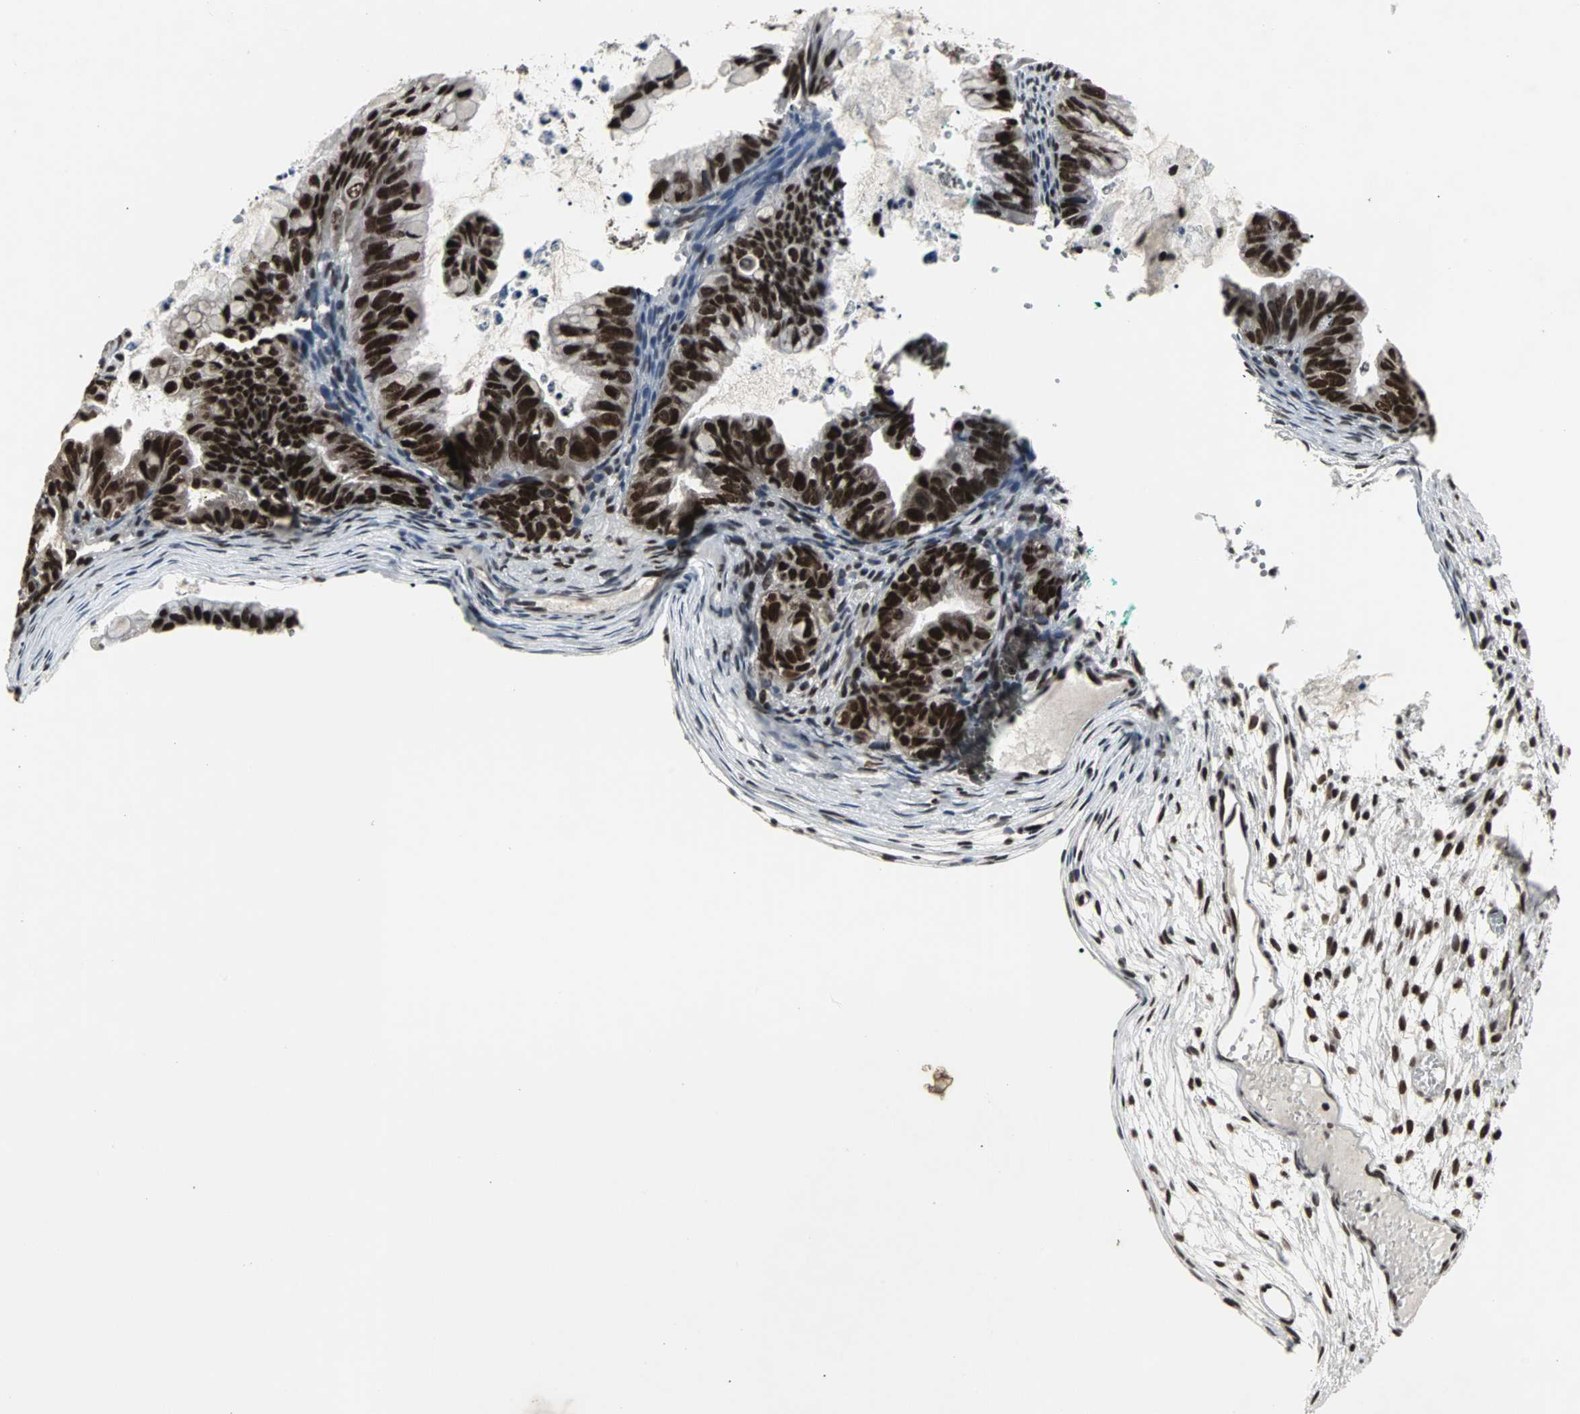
{"staining": {"intensity": "strong", "quantity": ">75%", "location": "nuclear"}, "tissue": "ovarian cancer", "cell_type": "Tumor cells", "image_type": "cancer", "snomed": [{"axis": "morphology", "description": "Cystadenocarcinoma, mucinous, NOS"}, {"axis": "topography", "description": "Ovary"}], "caption": "Tumor cells display high levels of strong nuclear staining in about >75% of cells in ovarian cancer.", "gene": "PNKP", "patient": {"sex": "female", "age": 36}}